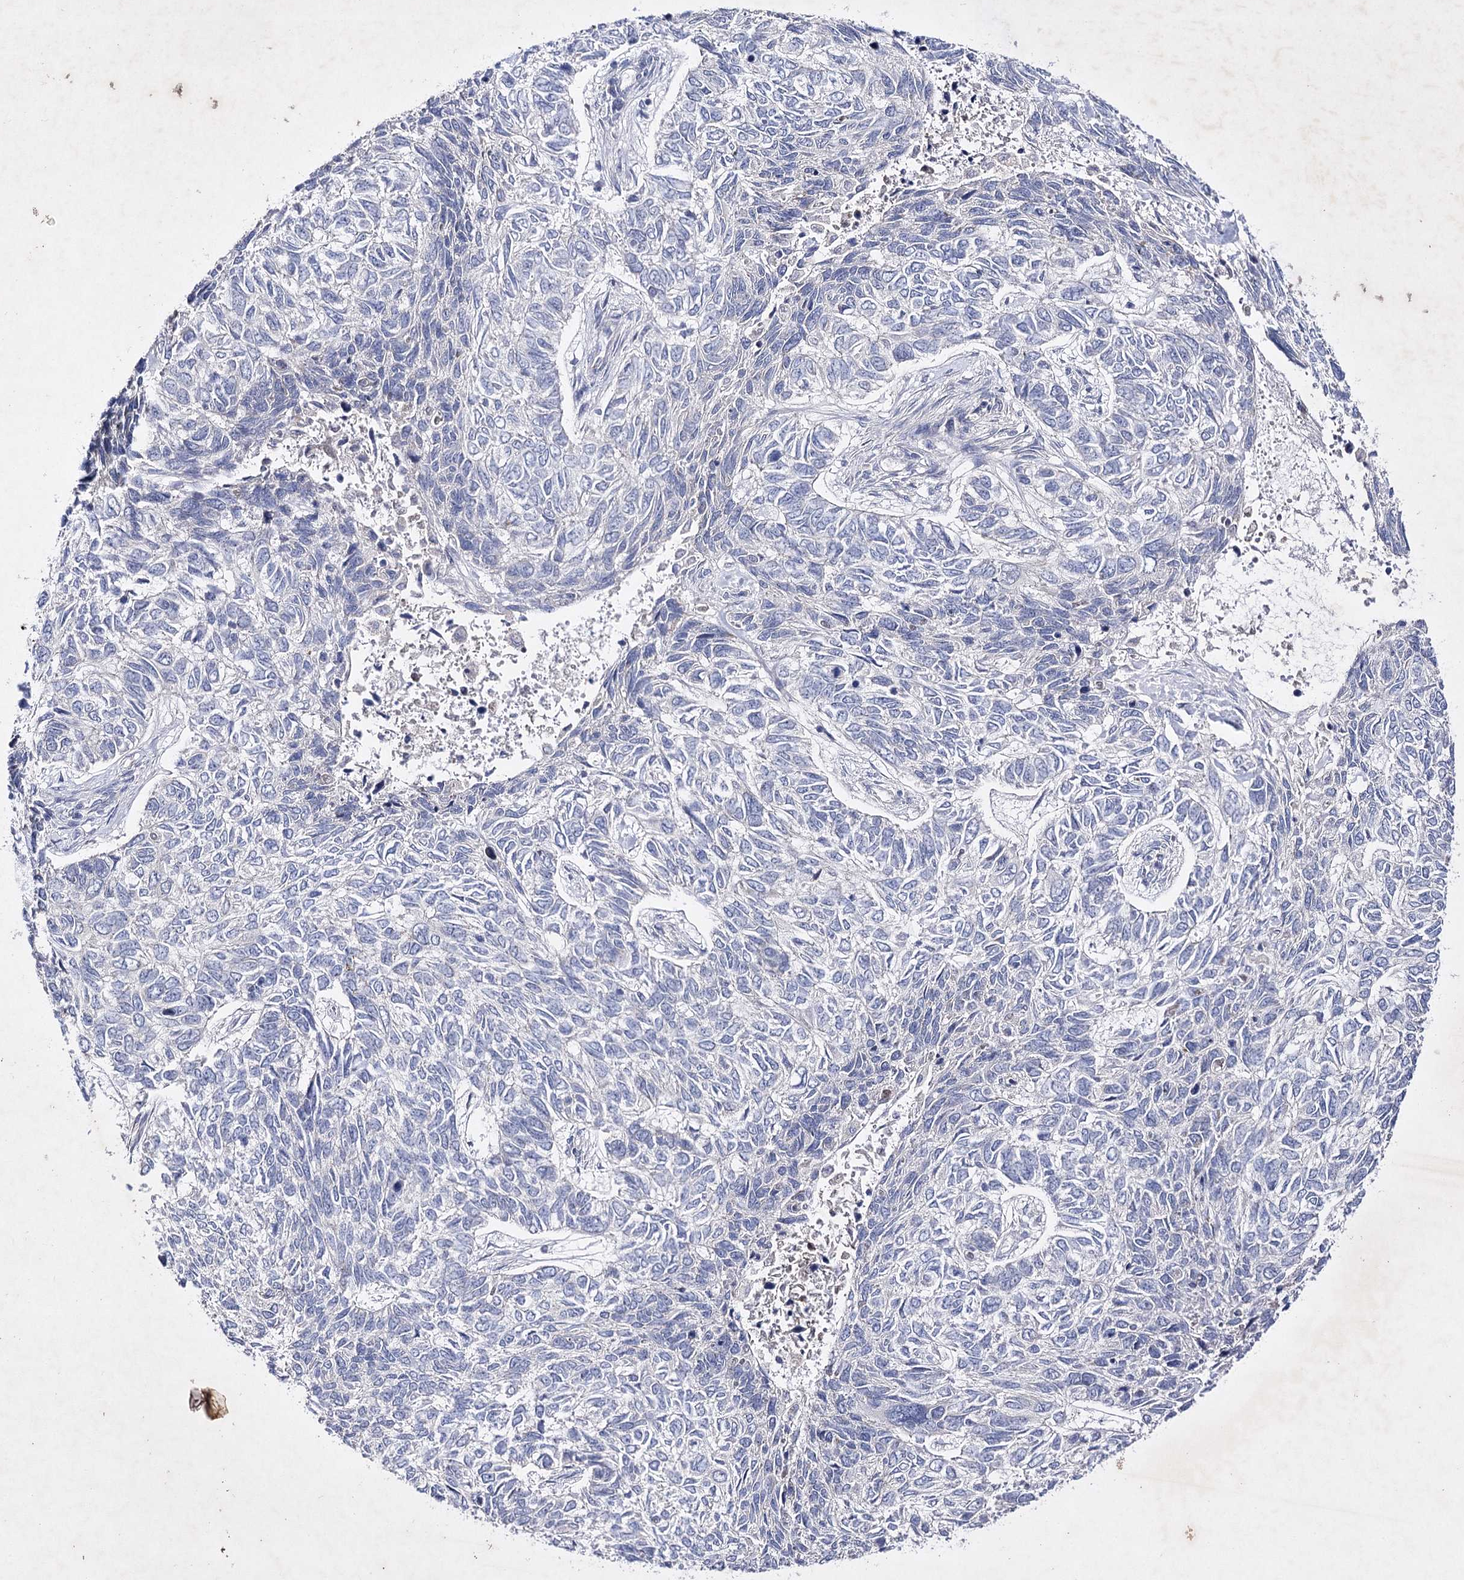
{"staining": {"intensity": "negative", "quantity": "none", "location": "none"}, "tissue": "skin cancer", "cell_type": "Tumor cells", "image_type": "cancer", "snomed": [{"axis": "morphology", "description": "Basal cell carcinoma"}, {"axis": "topography", "description": "Skin"}], "caption": "DAB (3,3'-diaminobenzidine) immunohistochemical staining of human skin cancer shows no significant staining in tumor cells. The staining is performed using DAB (3,3'-diaminobenzidine) brown chromogen with nuclei counter-stained in using hematoxylin.", "gene": "COX15", "patient": {"sex": "female", "age": 65}}